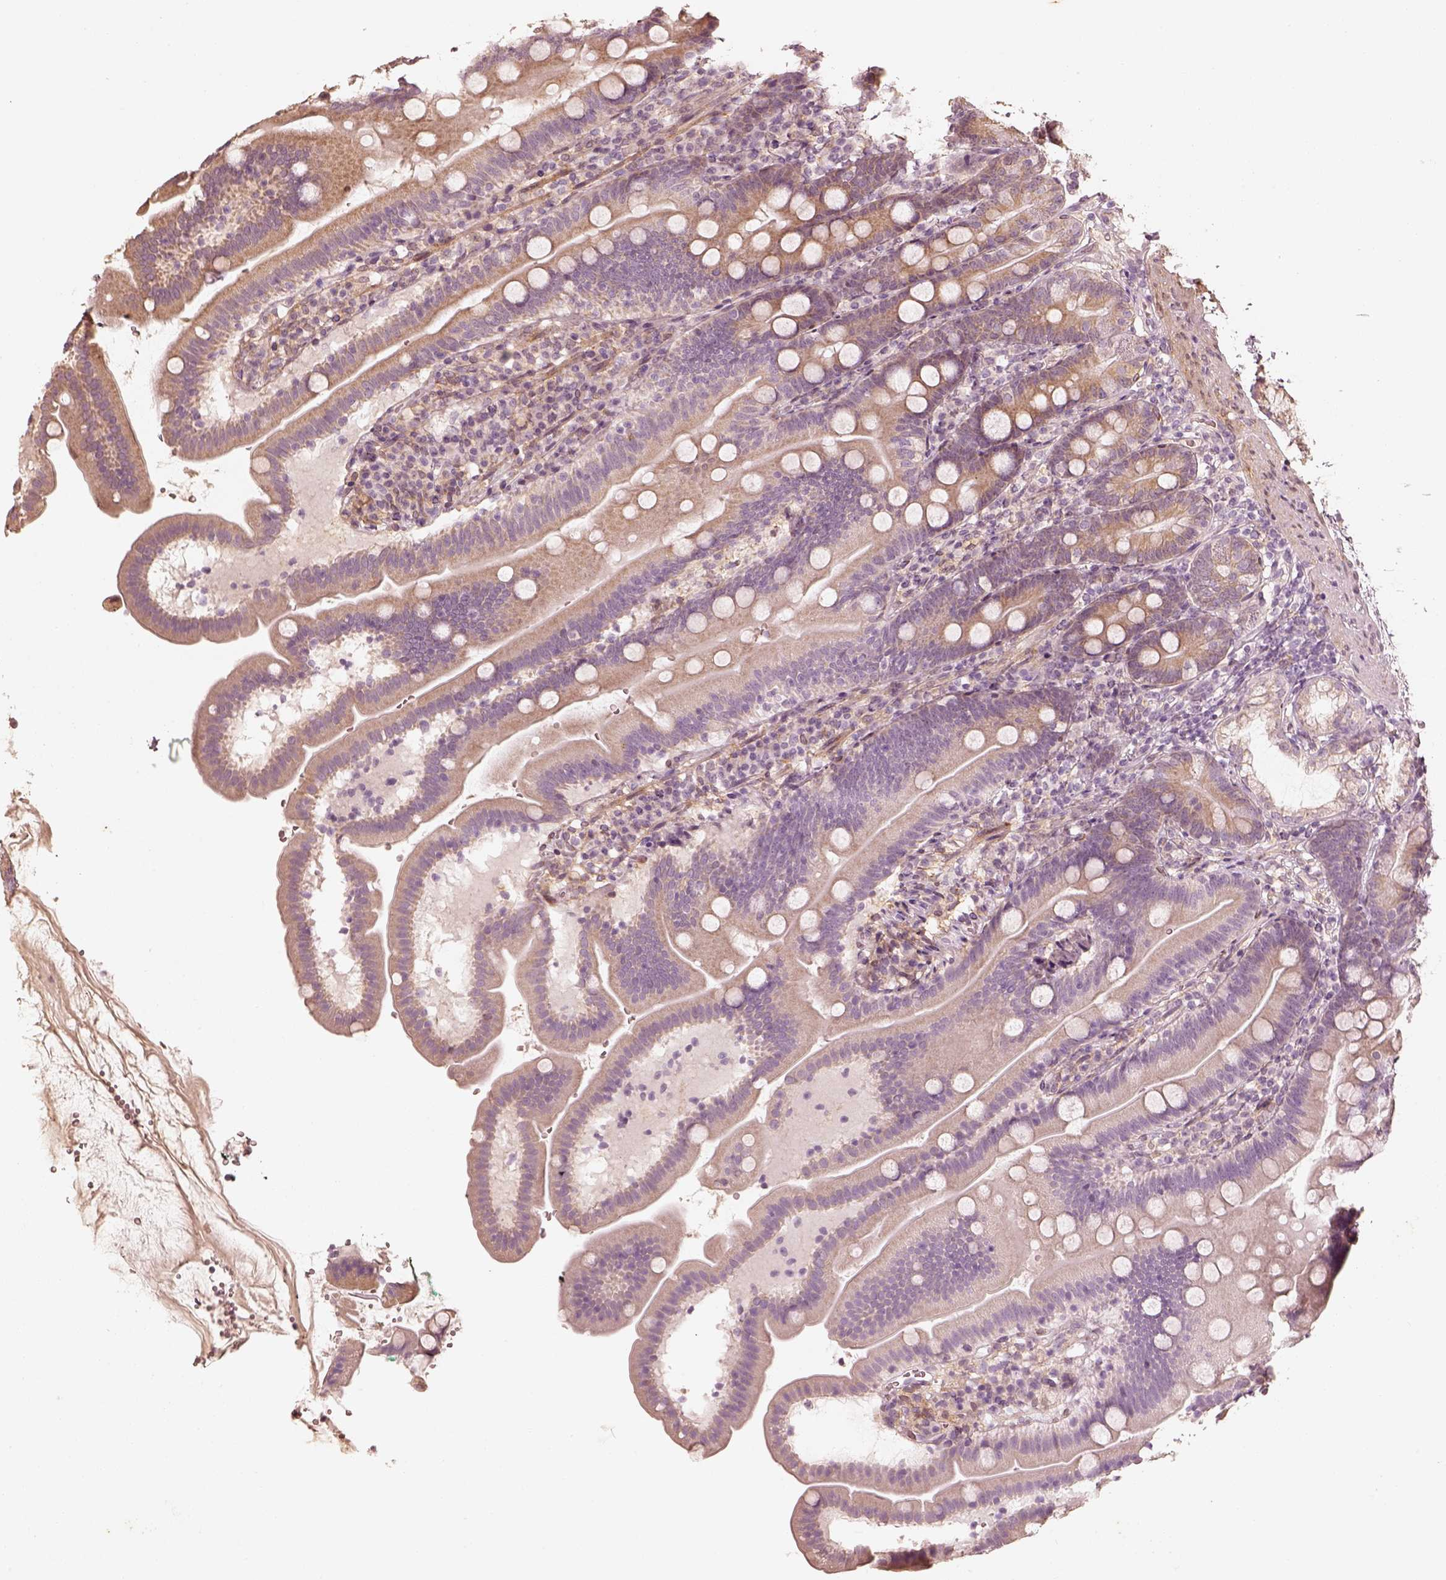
{"staining": {"intensity": "moderate", "quantity": ">75%", "location": "cytoplasmic/membranous"}, "tissue": "duodenum", "cell_type": "Glandular cells", "image_type": "normal", "snomed": [{"axis": "morphology", "description": "Normal tissue, NOS"}, {"axis": "topography", "description": "Duodenum"}], "caption": "Duodenum stained for a protein (brown) shows moderate cytoplasmic/membranous positive staining in approximately >75% of glandular cells.", "gene": "WLS", "patient": {"sex": "female", "age": 67}}